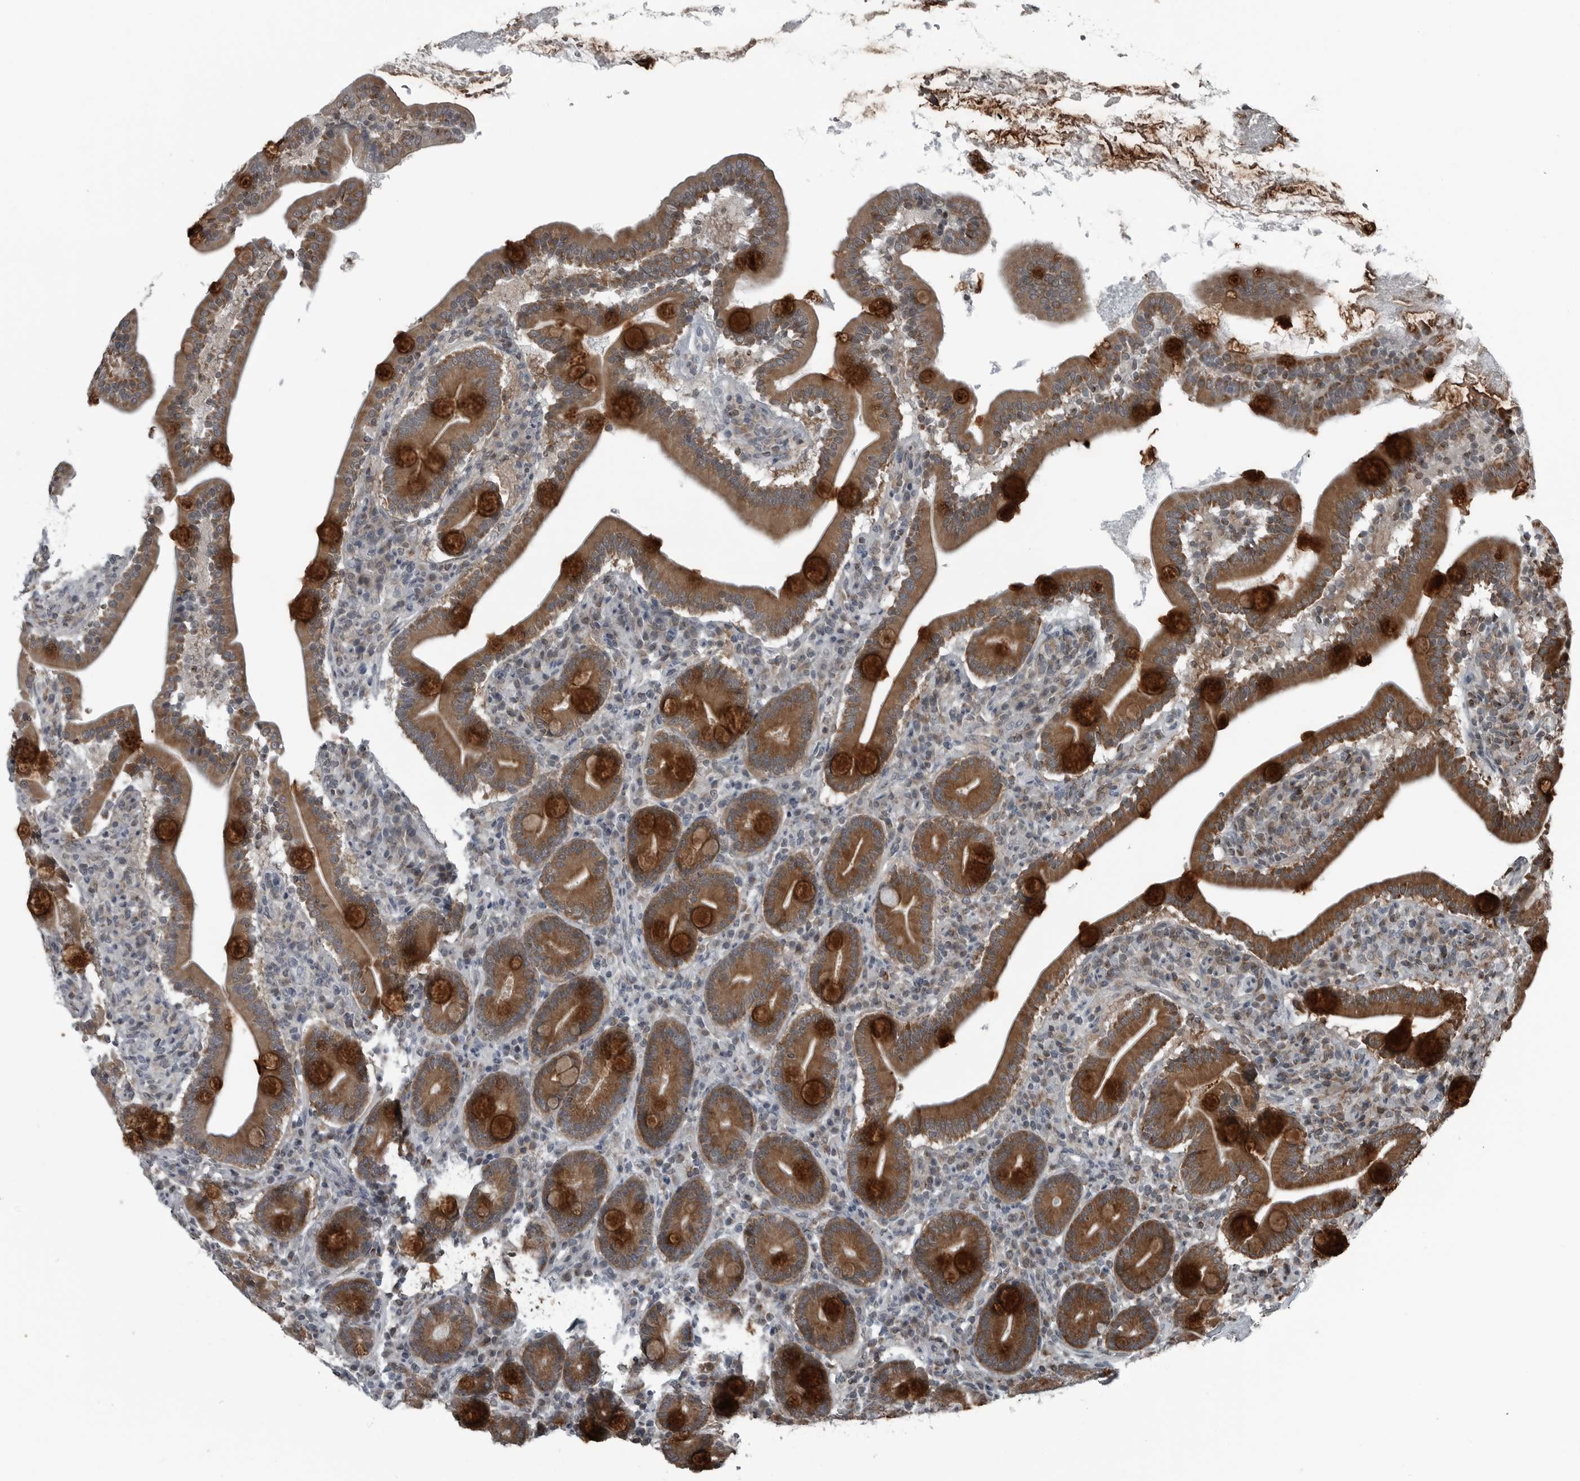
{"staining": {"intensity": "strong", "quantity": ">75%", "location": "cytoplasmic/membranous"}, "tissue": "duodenum", "cell_type": "Glandular cells", "image_type": "normal", "snomed": [{"axis": "morphology", "description": "Normal tissue, NOS"}, {"axis": "topography", "description": "Duodenum"}], "caption": "Protein positivity by immunohistochemistry exhibits strong cytoplasmic/membranous staining in approximately >75% of glandular cells in benign duodenum. (DAB IHC, brown staining for protein, blue staining for nuclei).", "gene": "GAK", "patient": {"sex": "male", "age": 35}}